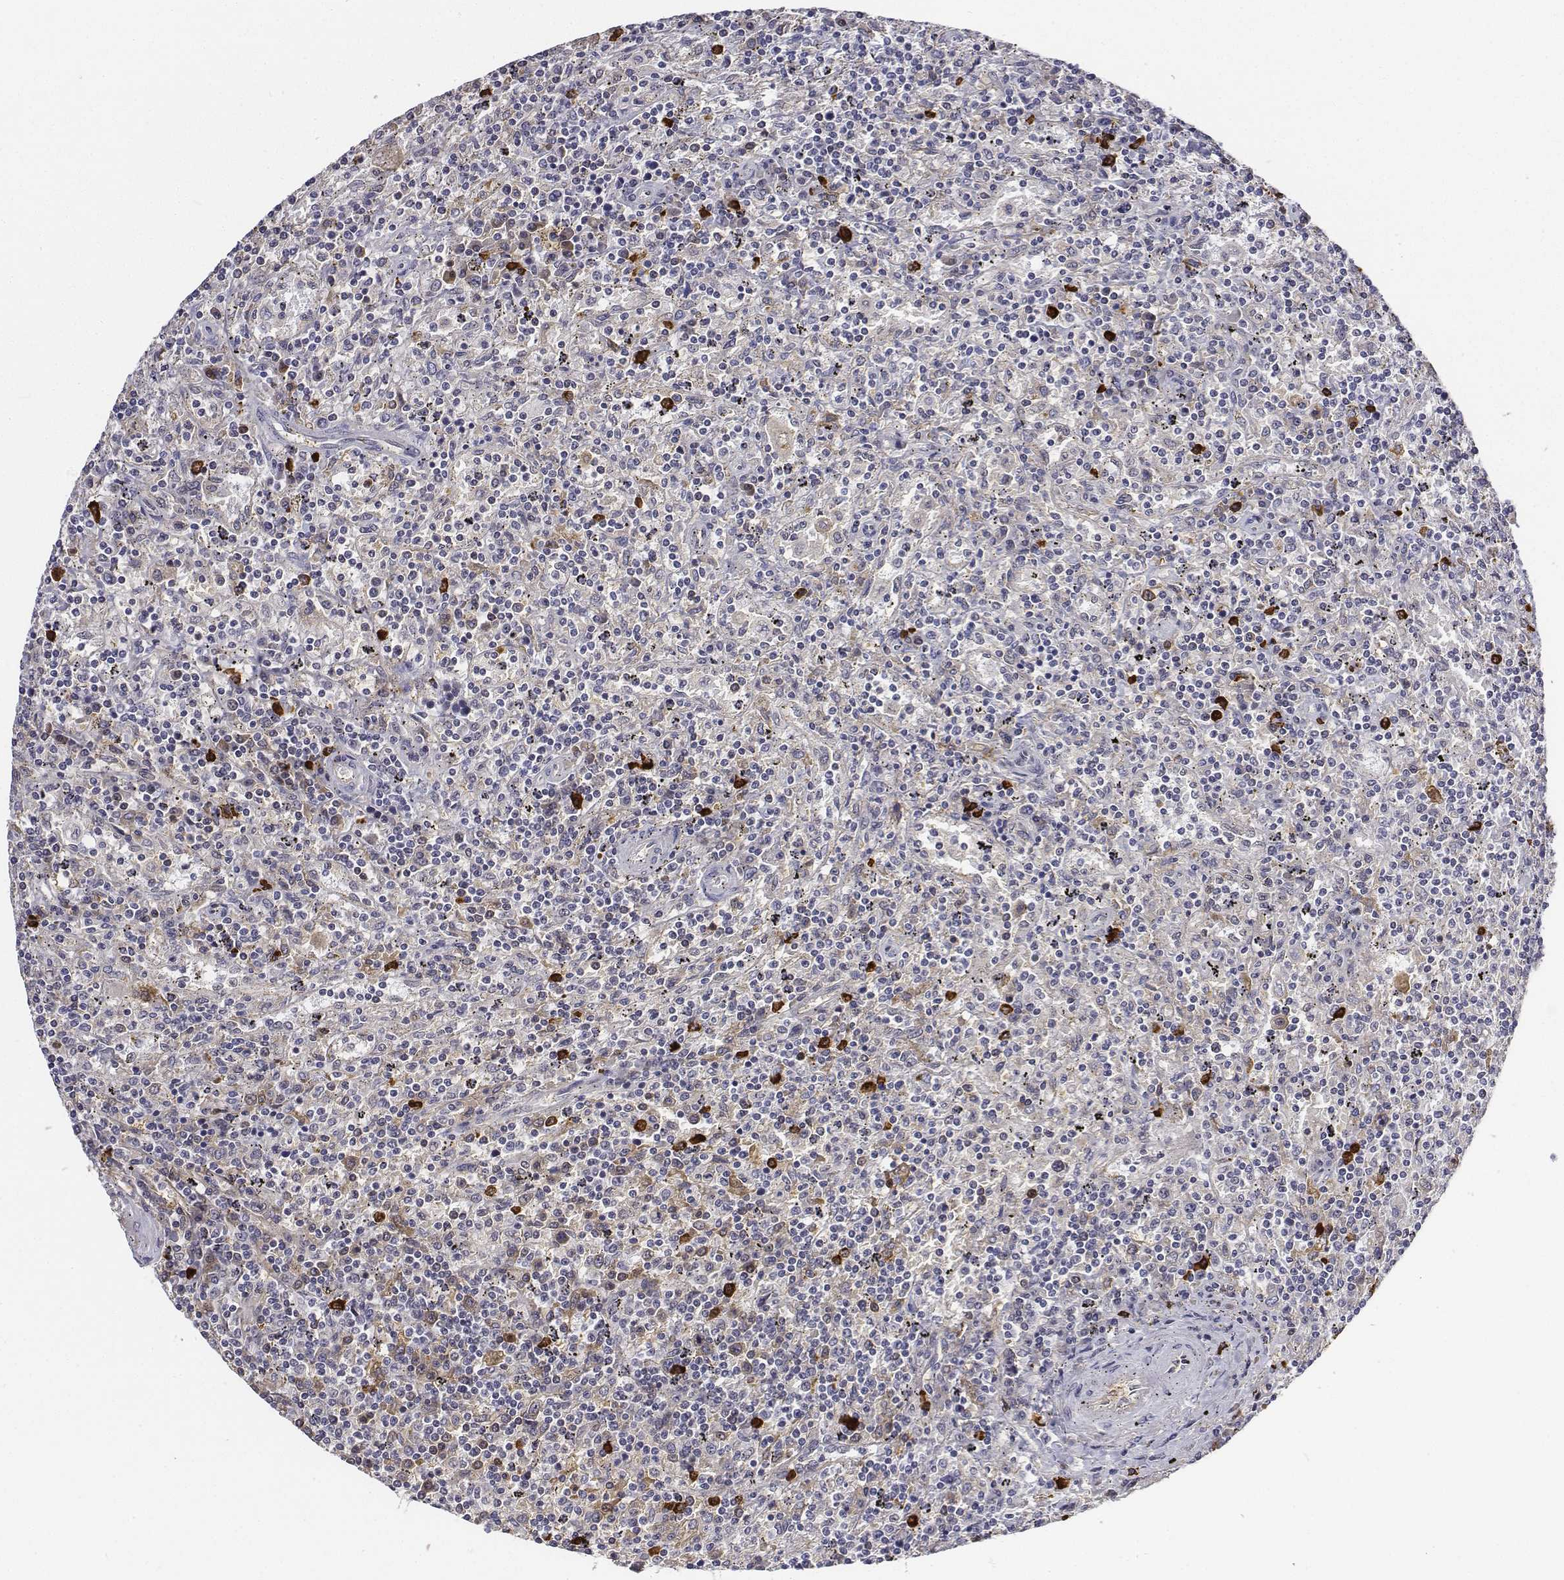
{"staining": {"intensity": "negative", "quantity": "none", "location": "none"}, "tissue": "lymphoma", "cell_type": "Tumor cells", "image_type": "cancer", "snomed": [{"axis": "morphology", "description": "Malignant lymphoma, non-Hodgkin's type, Low grade"}, {"axis": "topography", "description": "Spleen"}], "caption": "Micrograph shows no protein staining in tumor cells of low-grade malignant lymphoma, non-Hodgkin's type tissue.", "gene": "ATRX", "patient": {"sex": "male", "age": 62}}